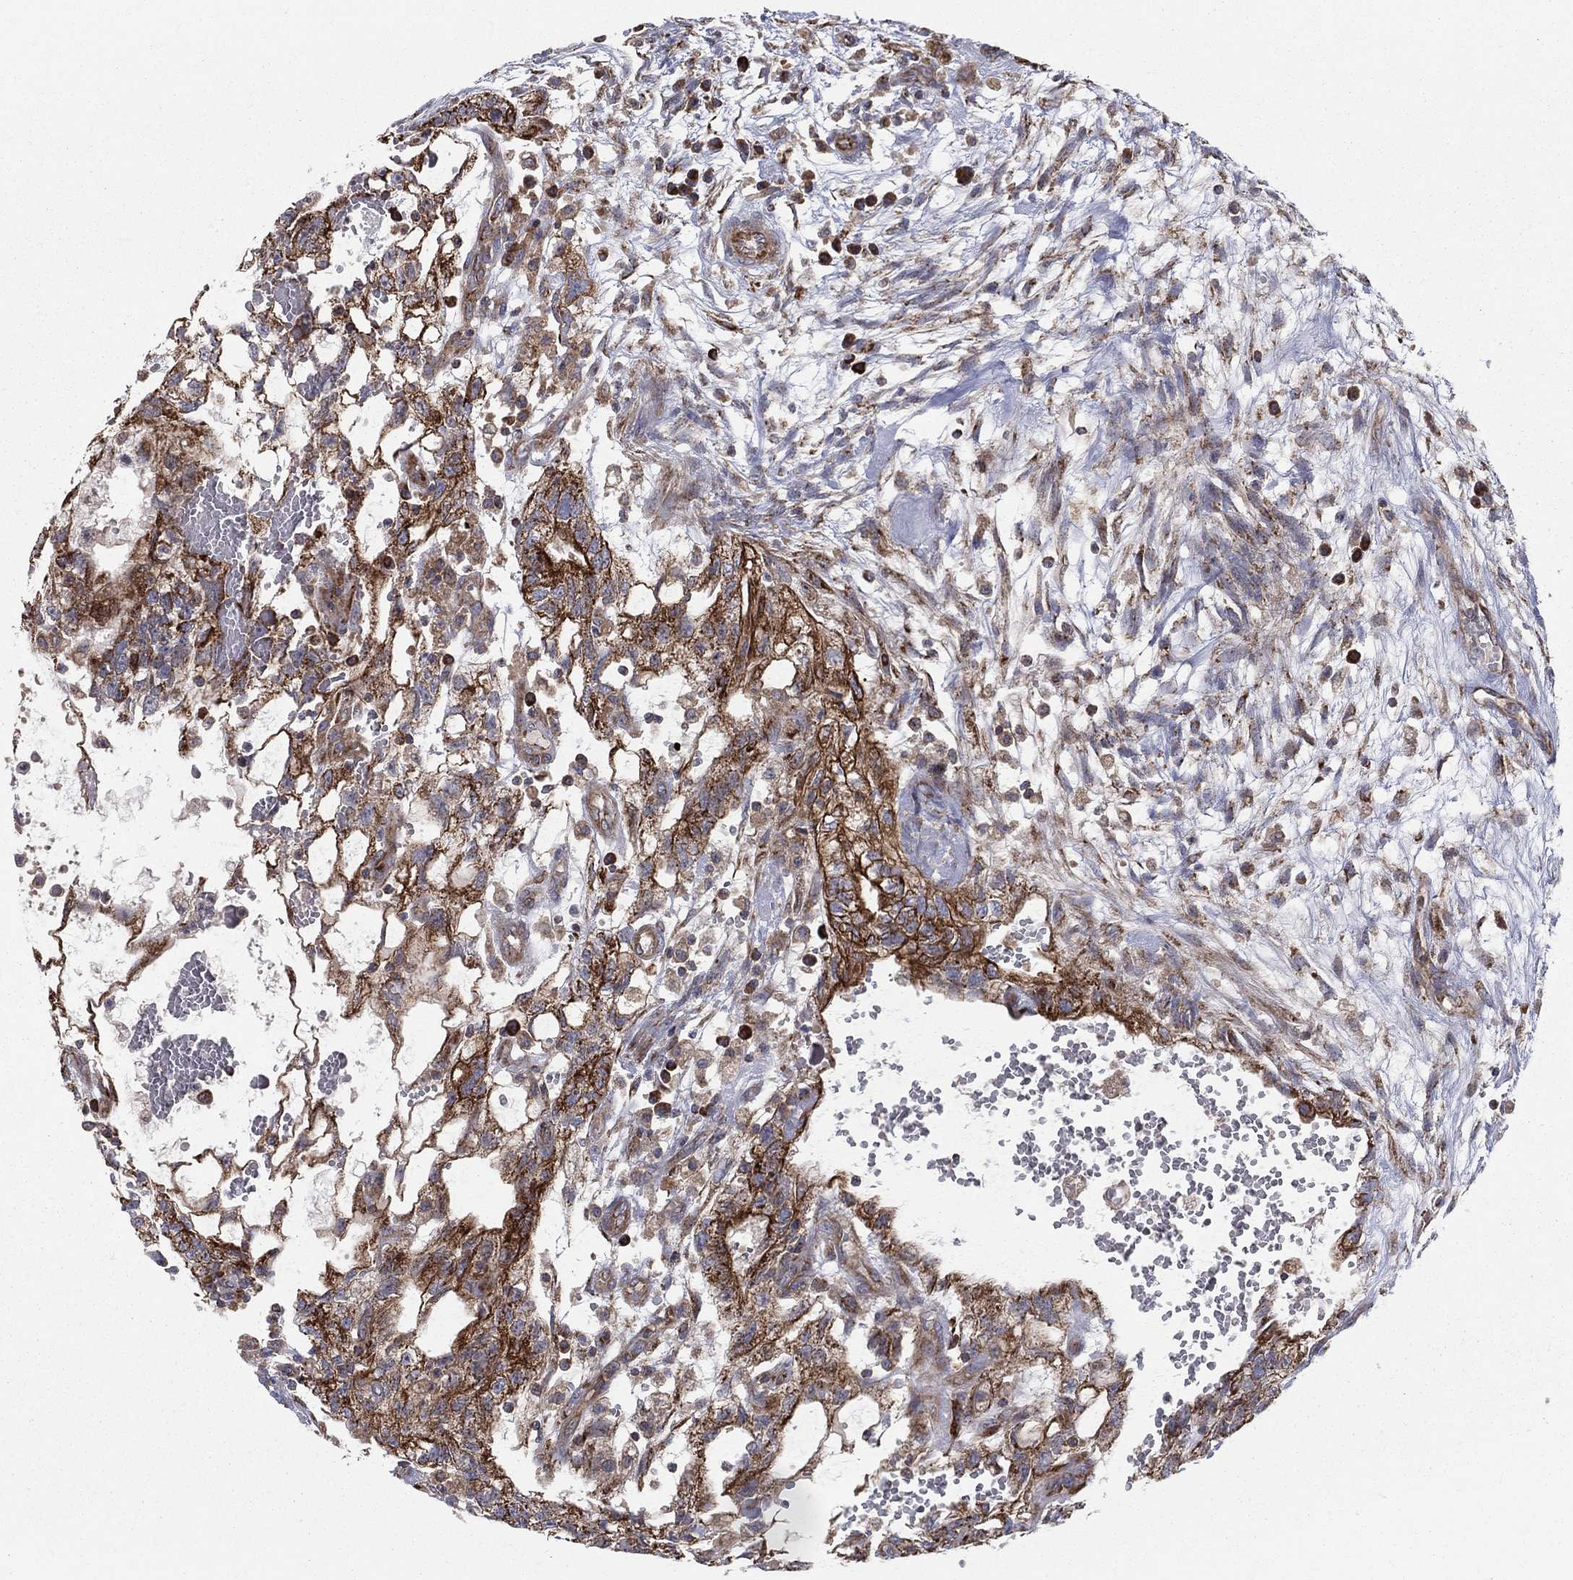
{"staining": {"intensity": "strong", "quantity": ">75%", "location": "cytoplasmic/membranous"}, "tissue": "testis cancer", "cell_type": "Tumor cells", "image_type": "cancer", "snomed": [{"axis": "morphology", "description": "Normal tissue, NOS"}, {"axis": "morphology", "description": "Carcinoma, Embryonal, NOS"}, {"axis": "topography", "description": "Testis"}, {"axis": "topography", "description": "Epididymis"}], "caption": "There is high levels of strong cytoplasmic/membranous expression in tumor cells of embryonal carcinoma (testis), as demonstrated by immunohistochemical staining (brown color).", "gene": "MIX23", "patient": {"sex": "male", "age": 32}}